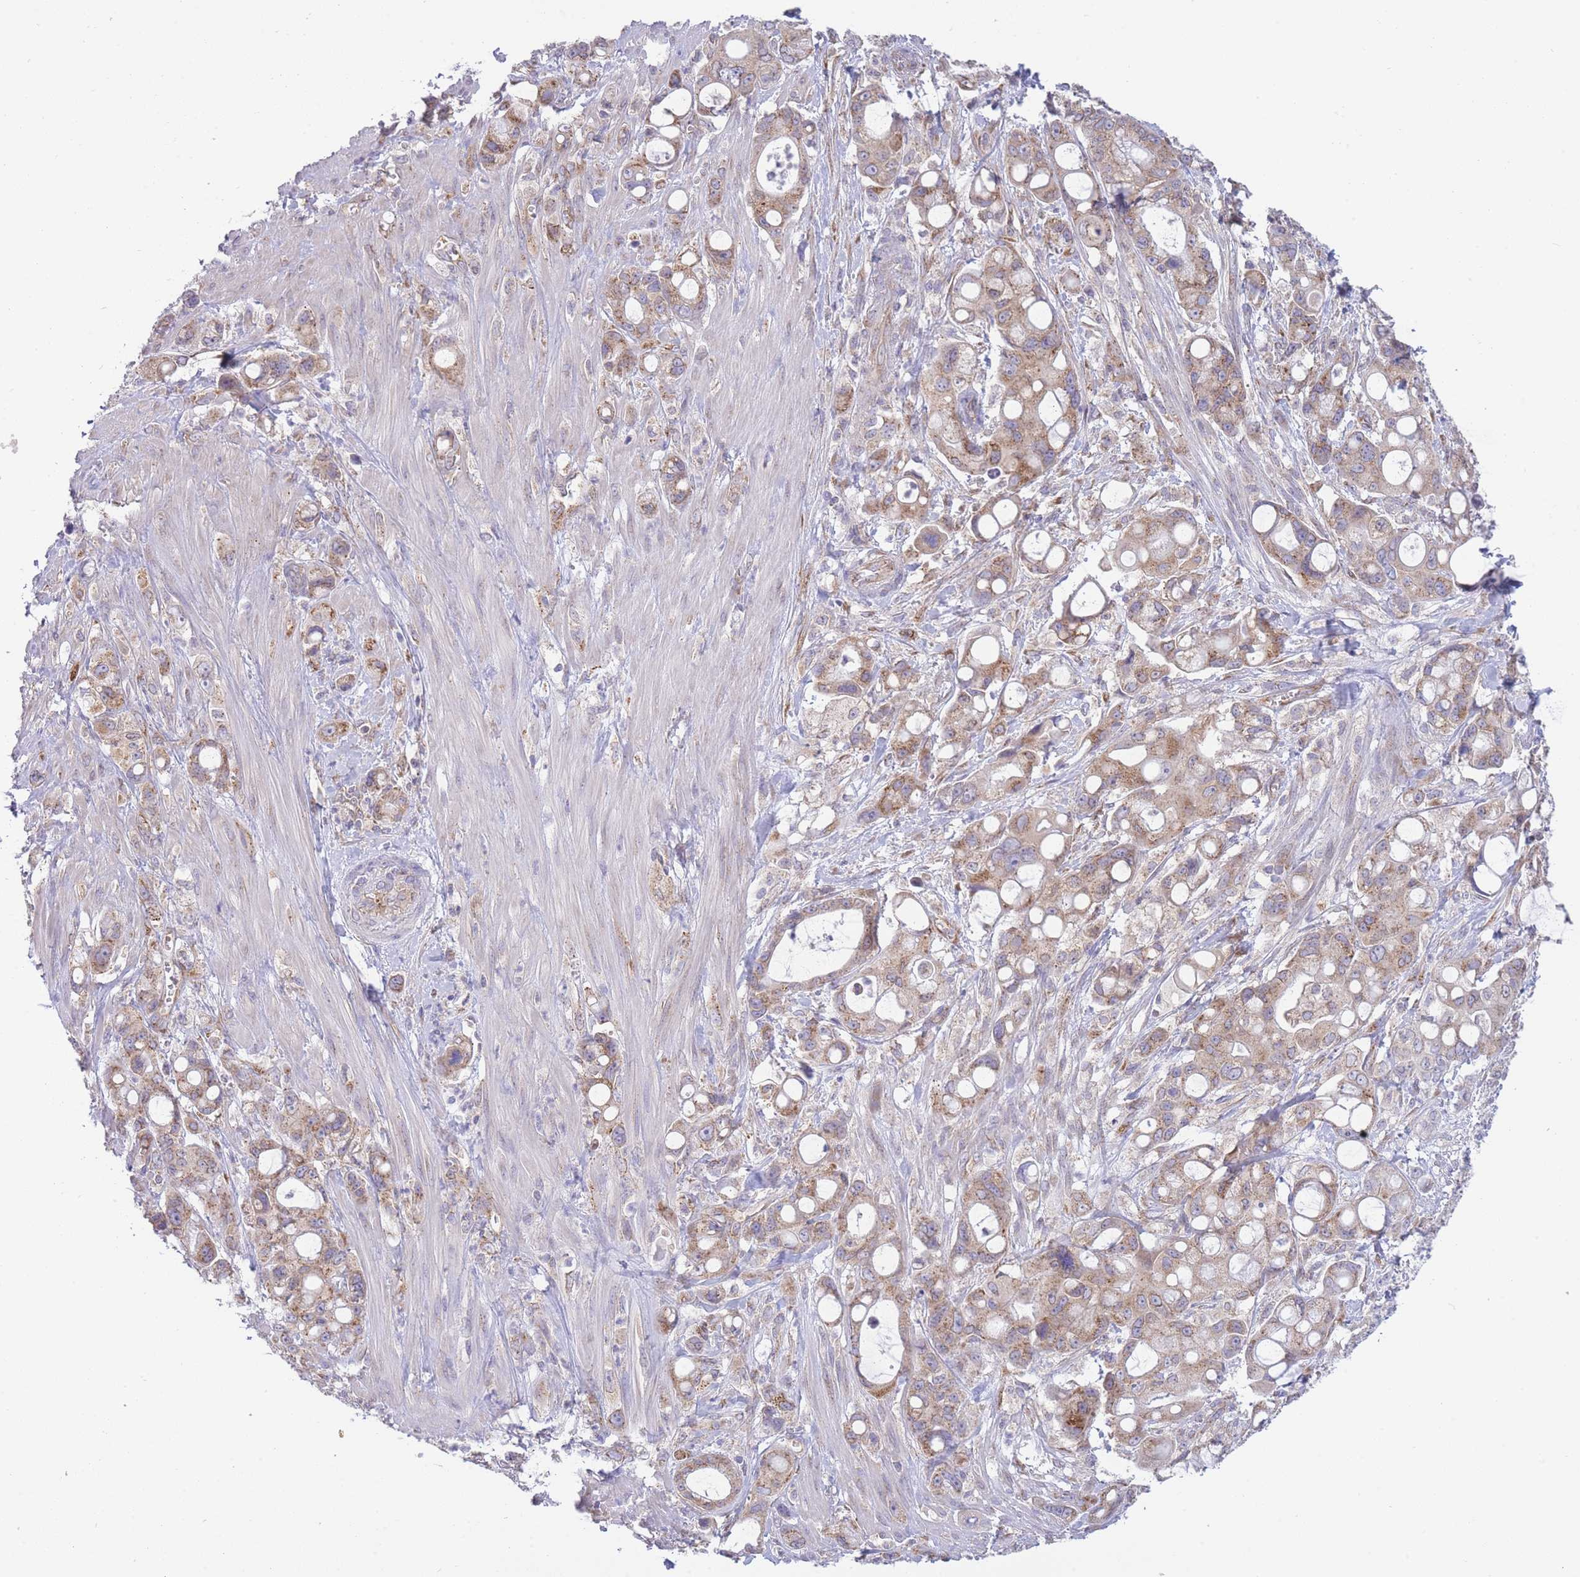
{"staining": {"intensity": "moderate", "quantity": "25%-75%", "location": "cytoplasmic/membranous"}, "tissue": "pancreatic cancer", "cell_type": "Tumor cells", "image_type": "cancer", "snomed": [{"axis": "morphology", "description": "Adenocarcinoma, NOS"}, {"axis": "topography", "description": "Pancreas"}], "caption": "A micrograph of human pancreatic cancer stained for a protein demonstrates moderate cytoplasmic/membranous brown staining in tumor cells.", "gene": "COPG2", "patient": {"sex": "male", "age": 68}}